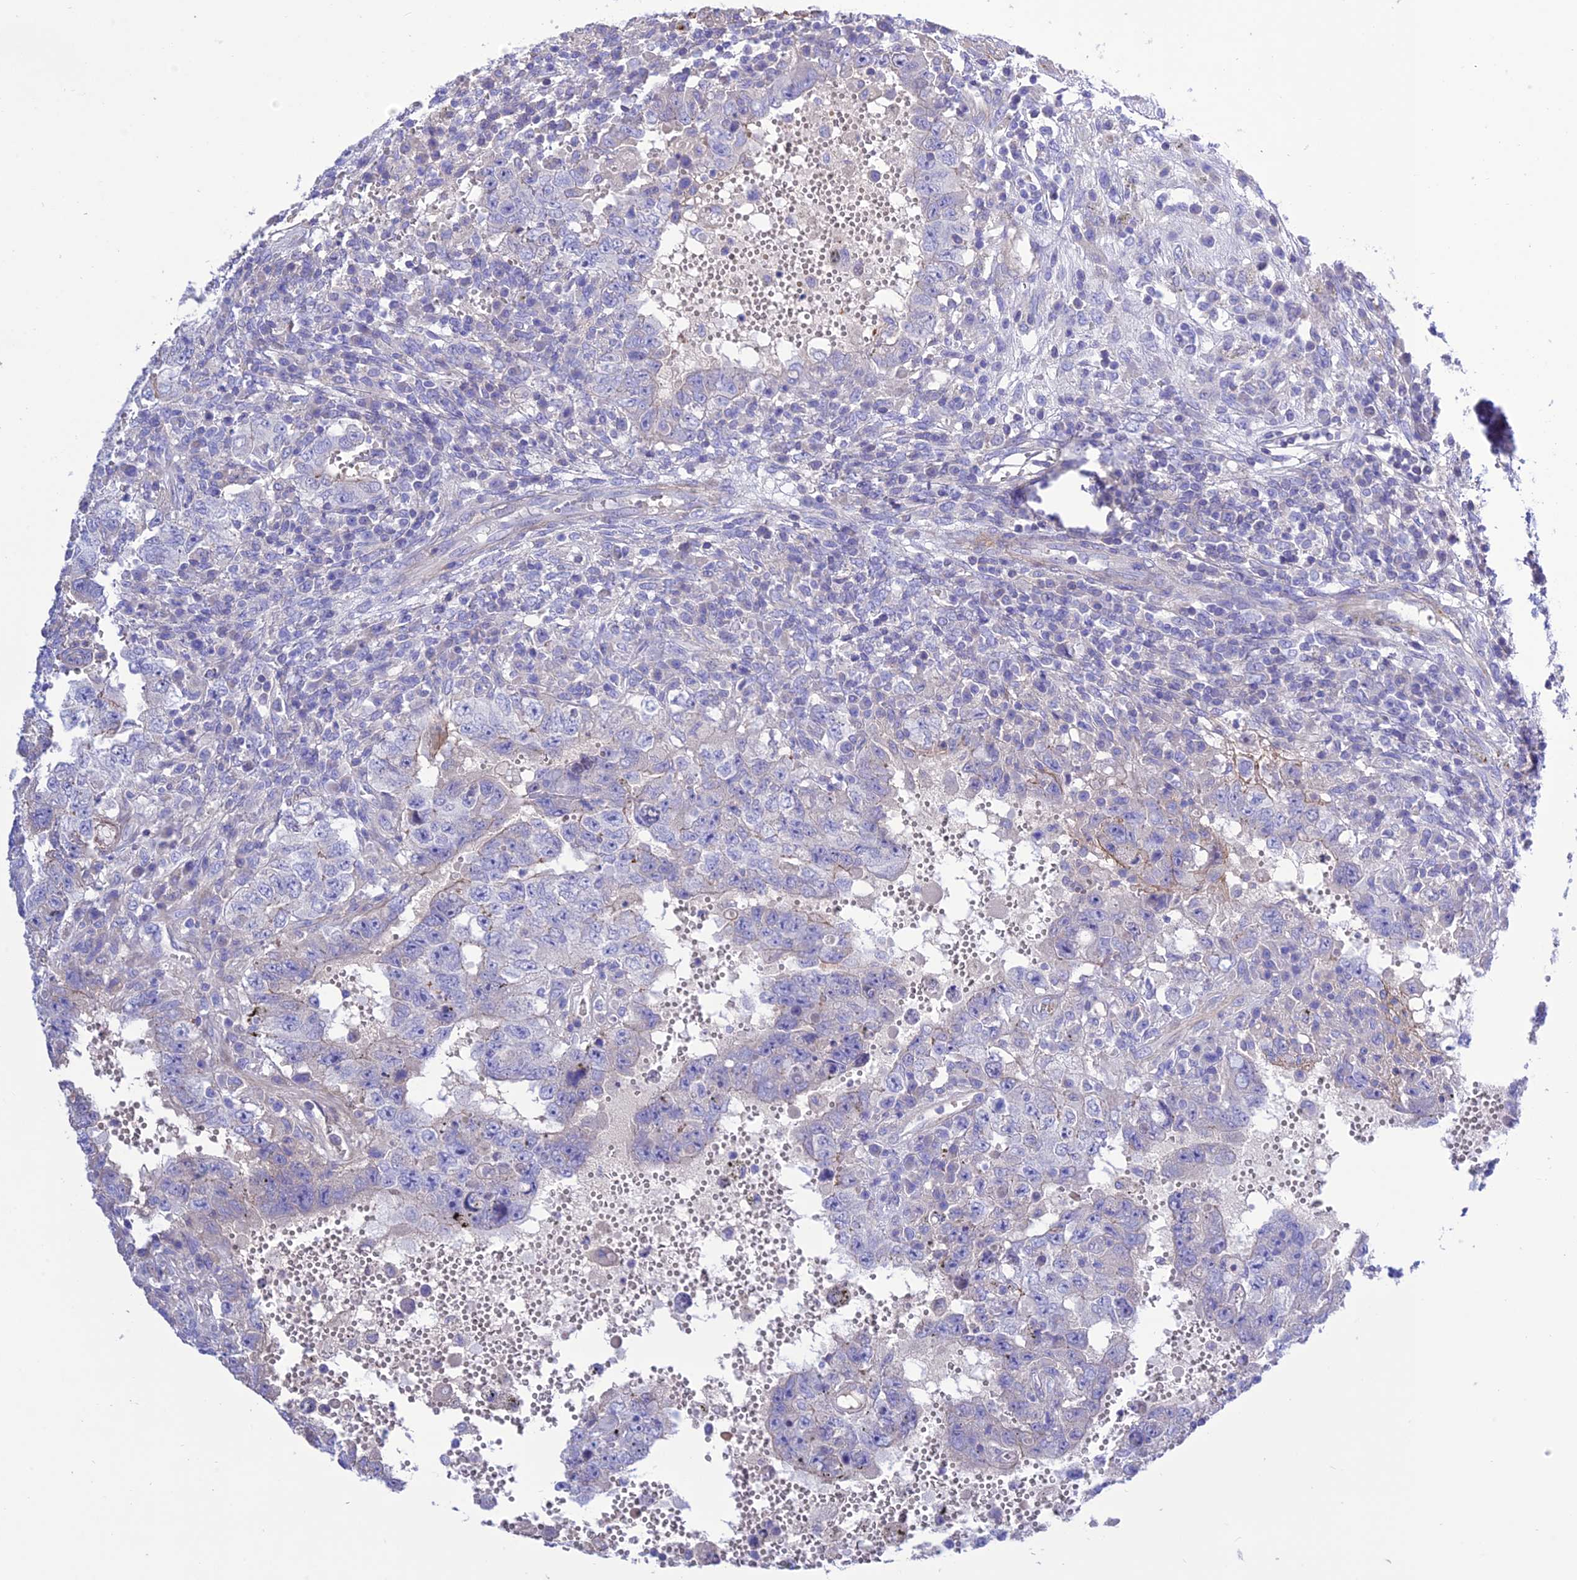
{"staining": {"intensity": "negative", "quantity": "none", "location": "none"}, "tissue": "testis cancer", "cell_type": "Tumor cells", "image_type": "cancer", "snomed": [{"axis": "morphology", "description": "Carcinoma, Embryonal, NOS"}, {"axis": "topography", "description": "Testis"}], "caption": "Immunohistochemistry (IHC) of human testis cancer (embryonal carcinoma) reveals no staining in tumor cells.", "gene": "FRA10AC1", "patient": {"sex": "male", "age": 26}}